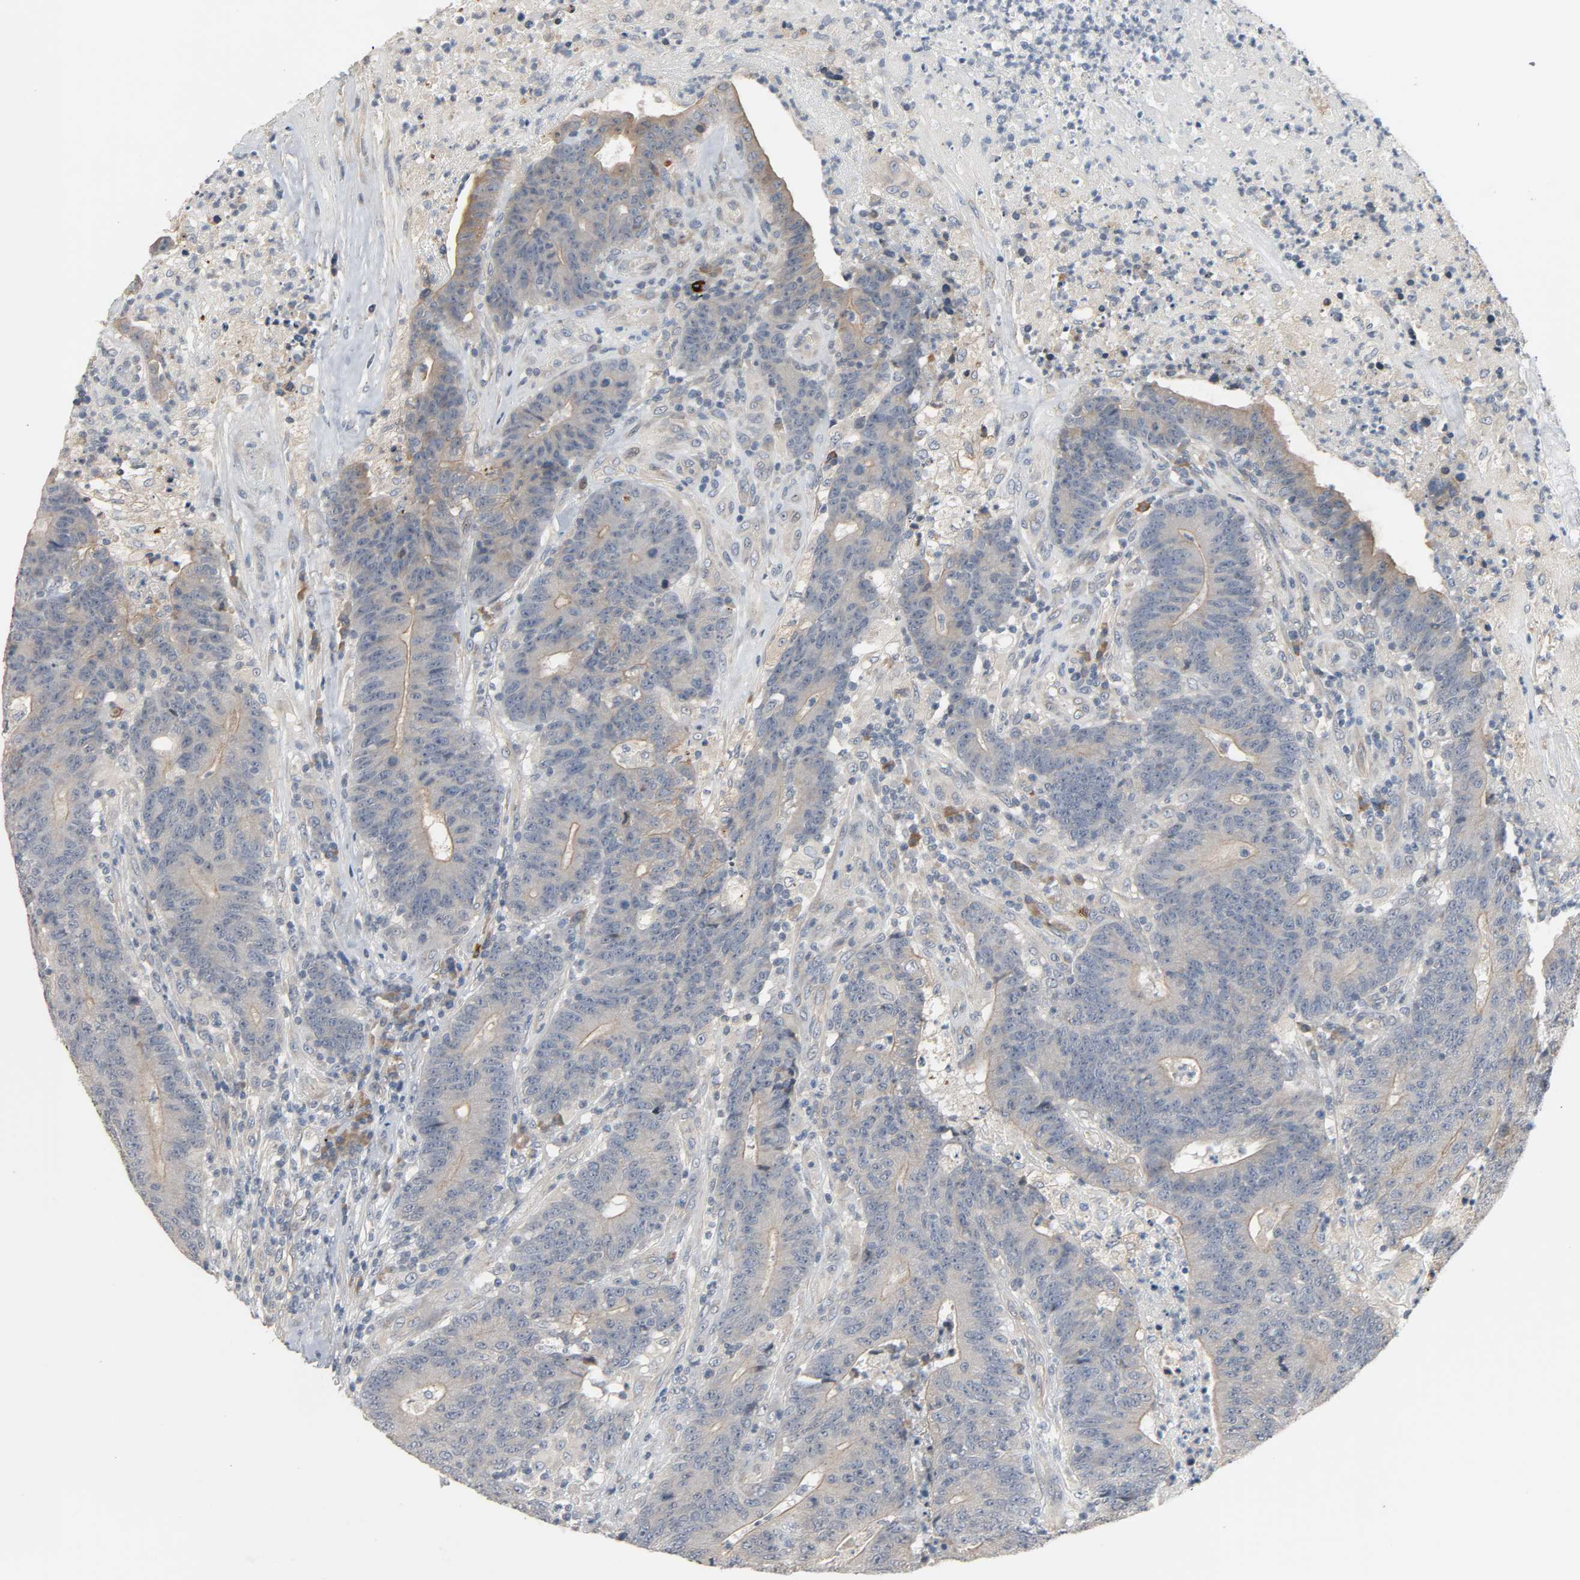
{"staining": {"intensity": "weak", "quantity": ">75%", "location": "cytoplasmic/membranous"}, "tissue": "colorectal cancer", "cell_type": "Tumor cells", "image_type": "cancer", "snomed": [{"axis": "morphology", "description": "Normal tissue, NOS"}, {"axis": "morphology", "description": "Adenocarcinoma, NOS"}, {"axis": "topography", "description": "Colon"}], "caption": "Immunohistochemistry (IHC) staining of adenocarcinoma (colorectal), which demonstrates low levels of weak cytoplasmic/membranous expression in approximately >75% of tumor cells indicating weak cytoplasmic/membranous protein expression. The staining was performed using DAB (3,3'-diaminobenzidine) (brown) for protein detection and nuclei were counterstained in hematoxylin (blue).", "gene": "LIMCH1", "patient": {"sex": "female", "age": 75}}